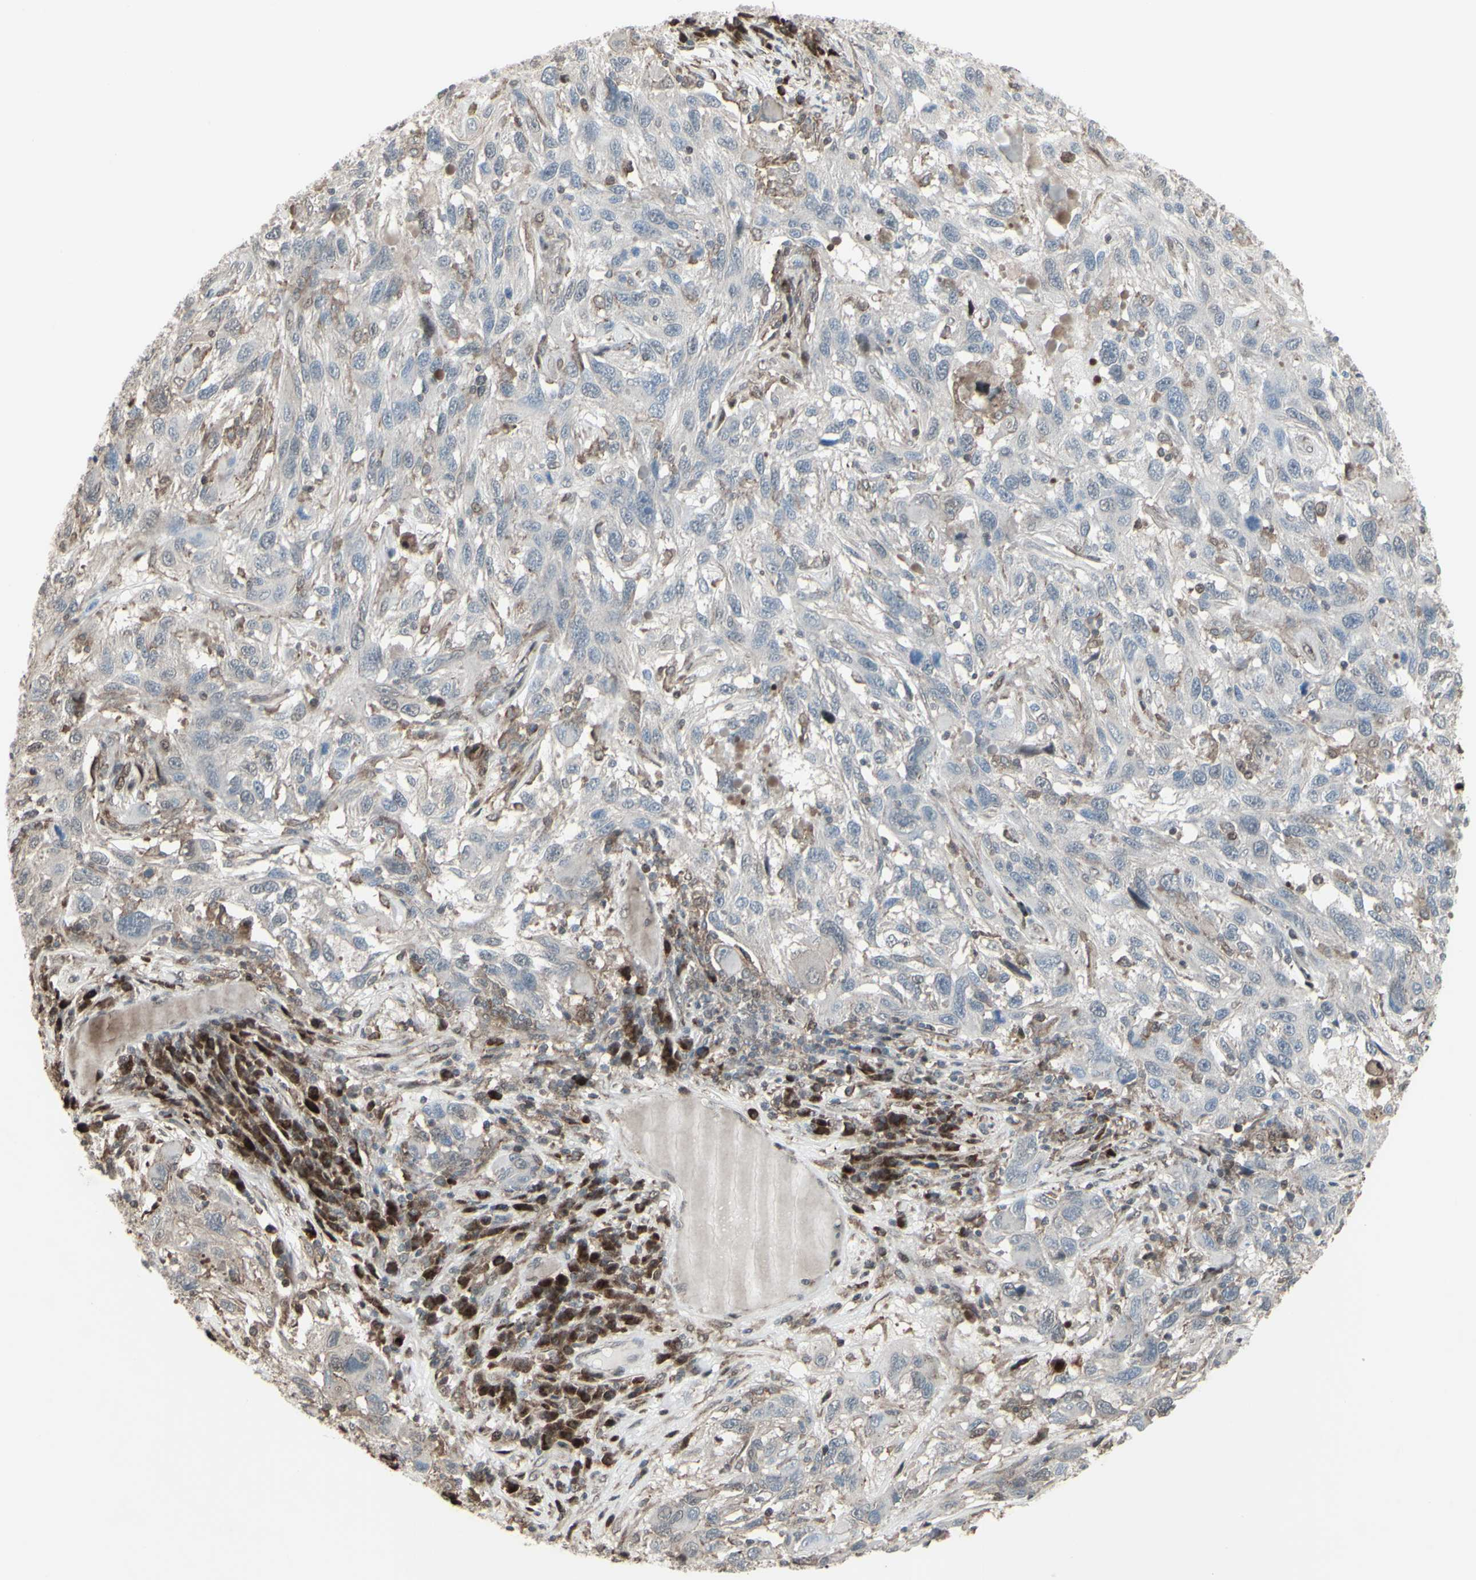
{"staining": {"intensity": "negative", "quantity": "none", "location": "none"}, "tissue": "melanoma", "cell_type": "Tumor cells", "image_type": "cancer", "snomed": [{"axis": "morphology", "description": "Malignant melanoma, NOS"}, {"axis": "topography", "description": "Skin"}], "caption": "Immunohistochemistry image of human malignant melanoma stained for a protein (brown), which shows no expression in tumor cells.", "gene": "CD33", "patient": {"sex": "male", "age": 53}}